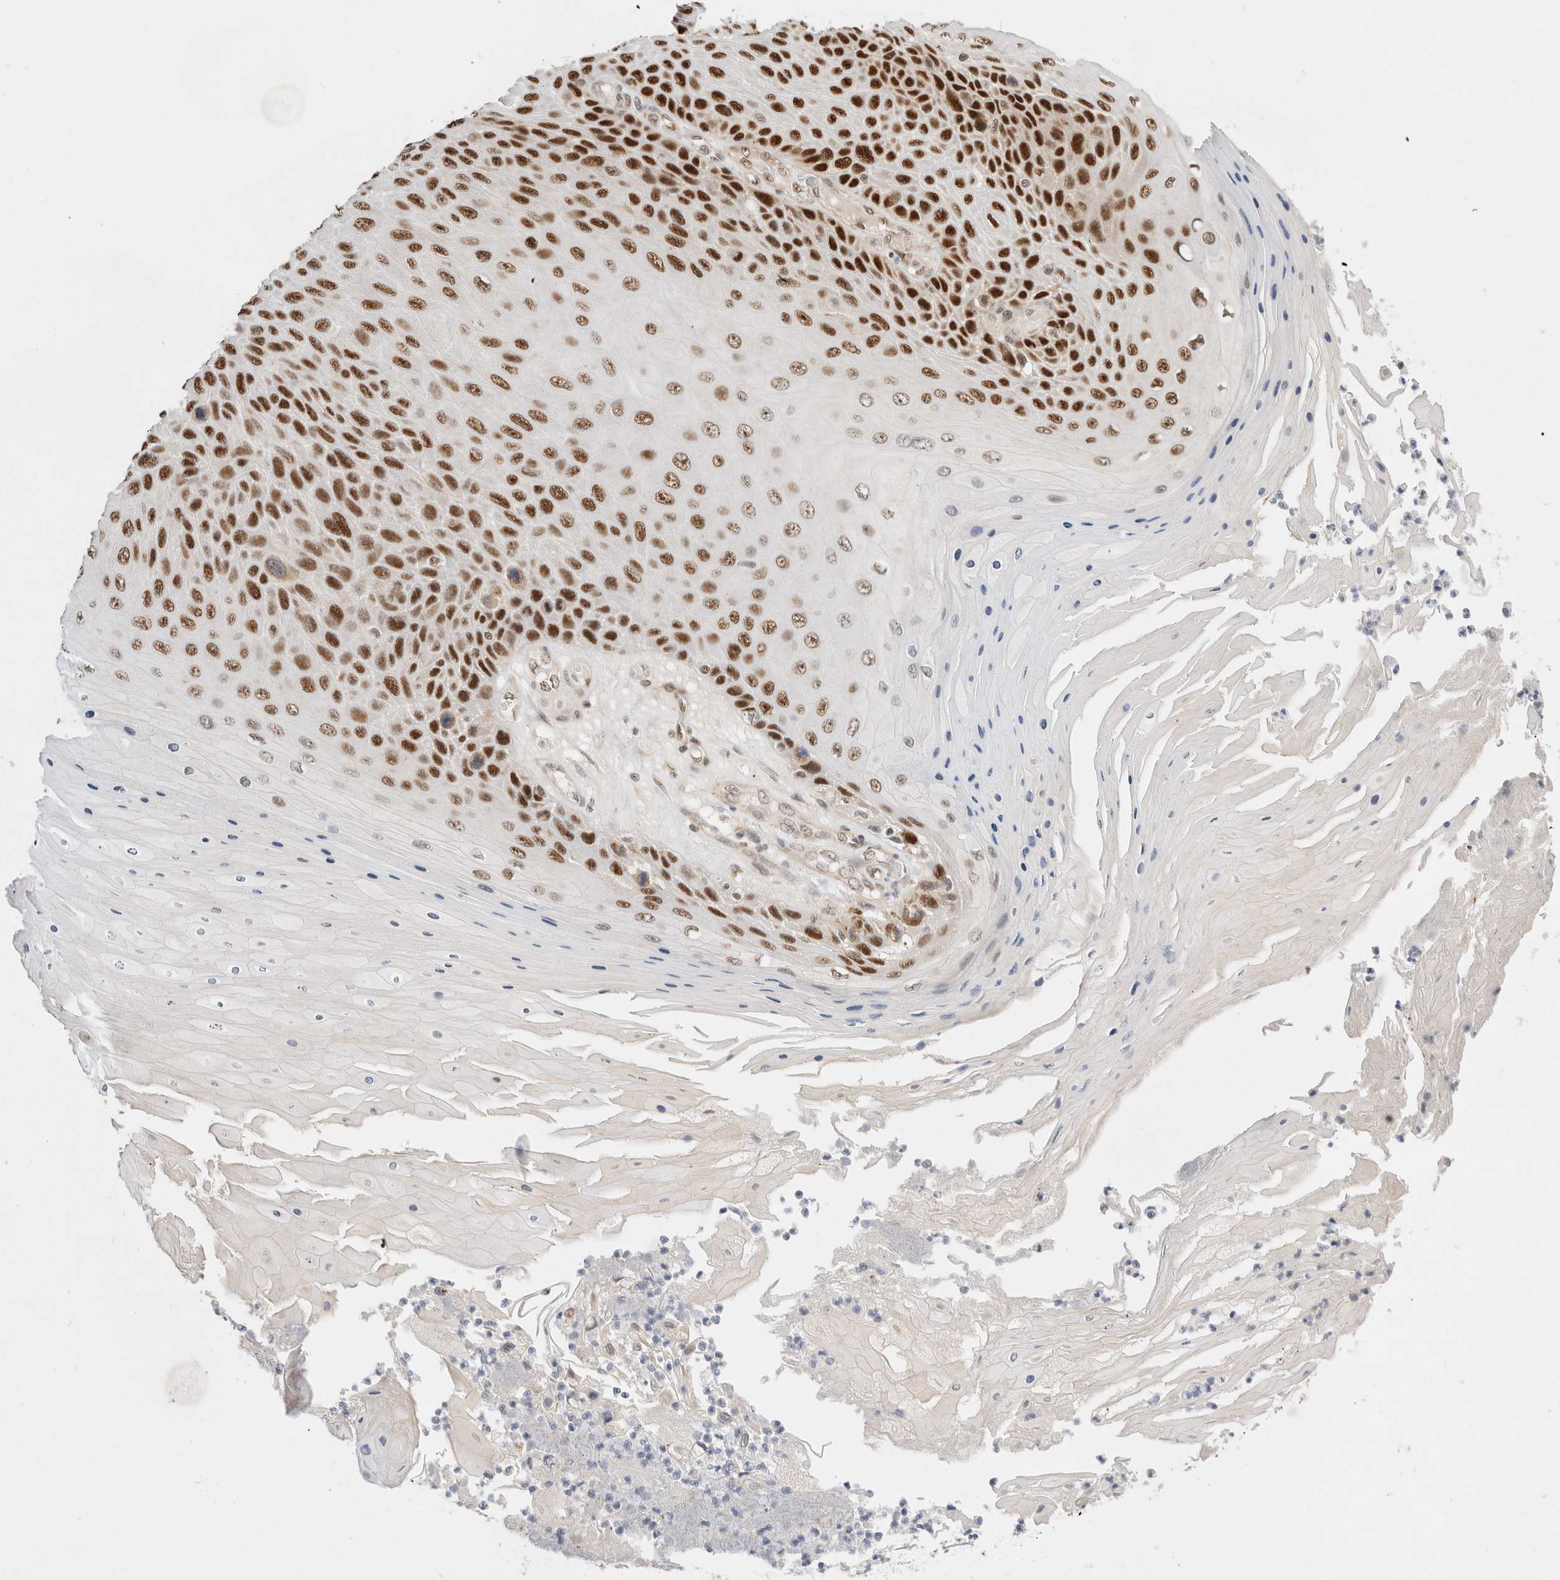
{"staining": {"intensity": "strong", "quantity": ">75%", "location": "nuclear"}, "tissue": "skin cancer", "cell_type": "Tumor cells", "image_type": "cancer", "snomed": [{"axis": "morphology", "description": "Squamous cell carcinoma, NOS"}, {"axis": "topography", "description": "Skin"}], "caption": "Tumor cells exhibit high levels of strong nuclear positivity in about >75% of cells in human squamous cell carcinoma (skin). (brown staining indicates protein expression, while blue staining denotes nuclei).", "gene": "GTF2I", "patient": {"sex": "female", "age": 88}}